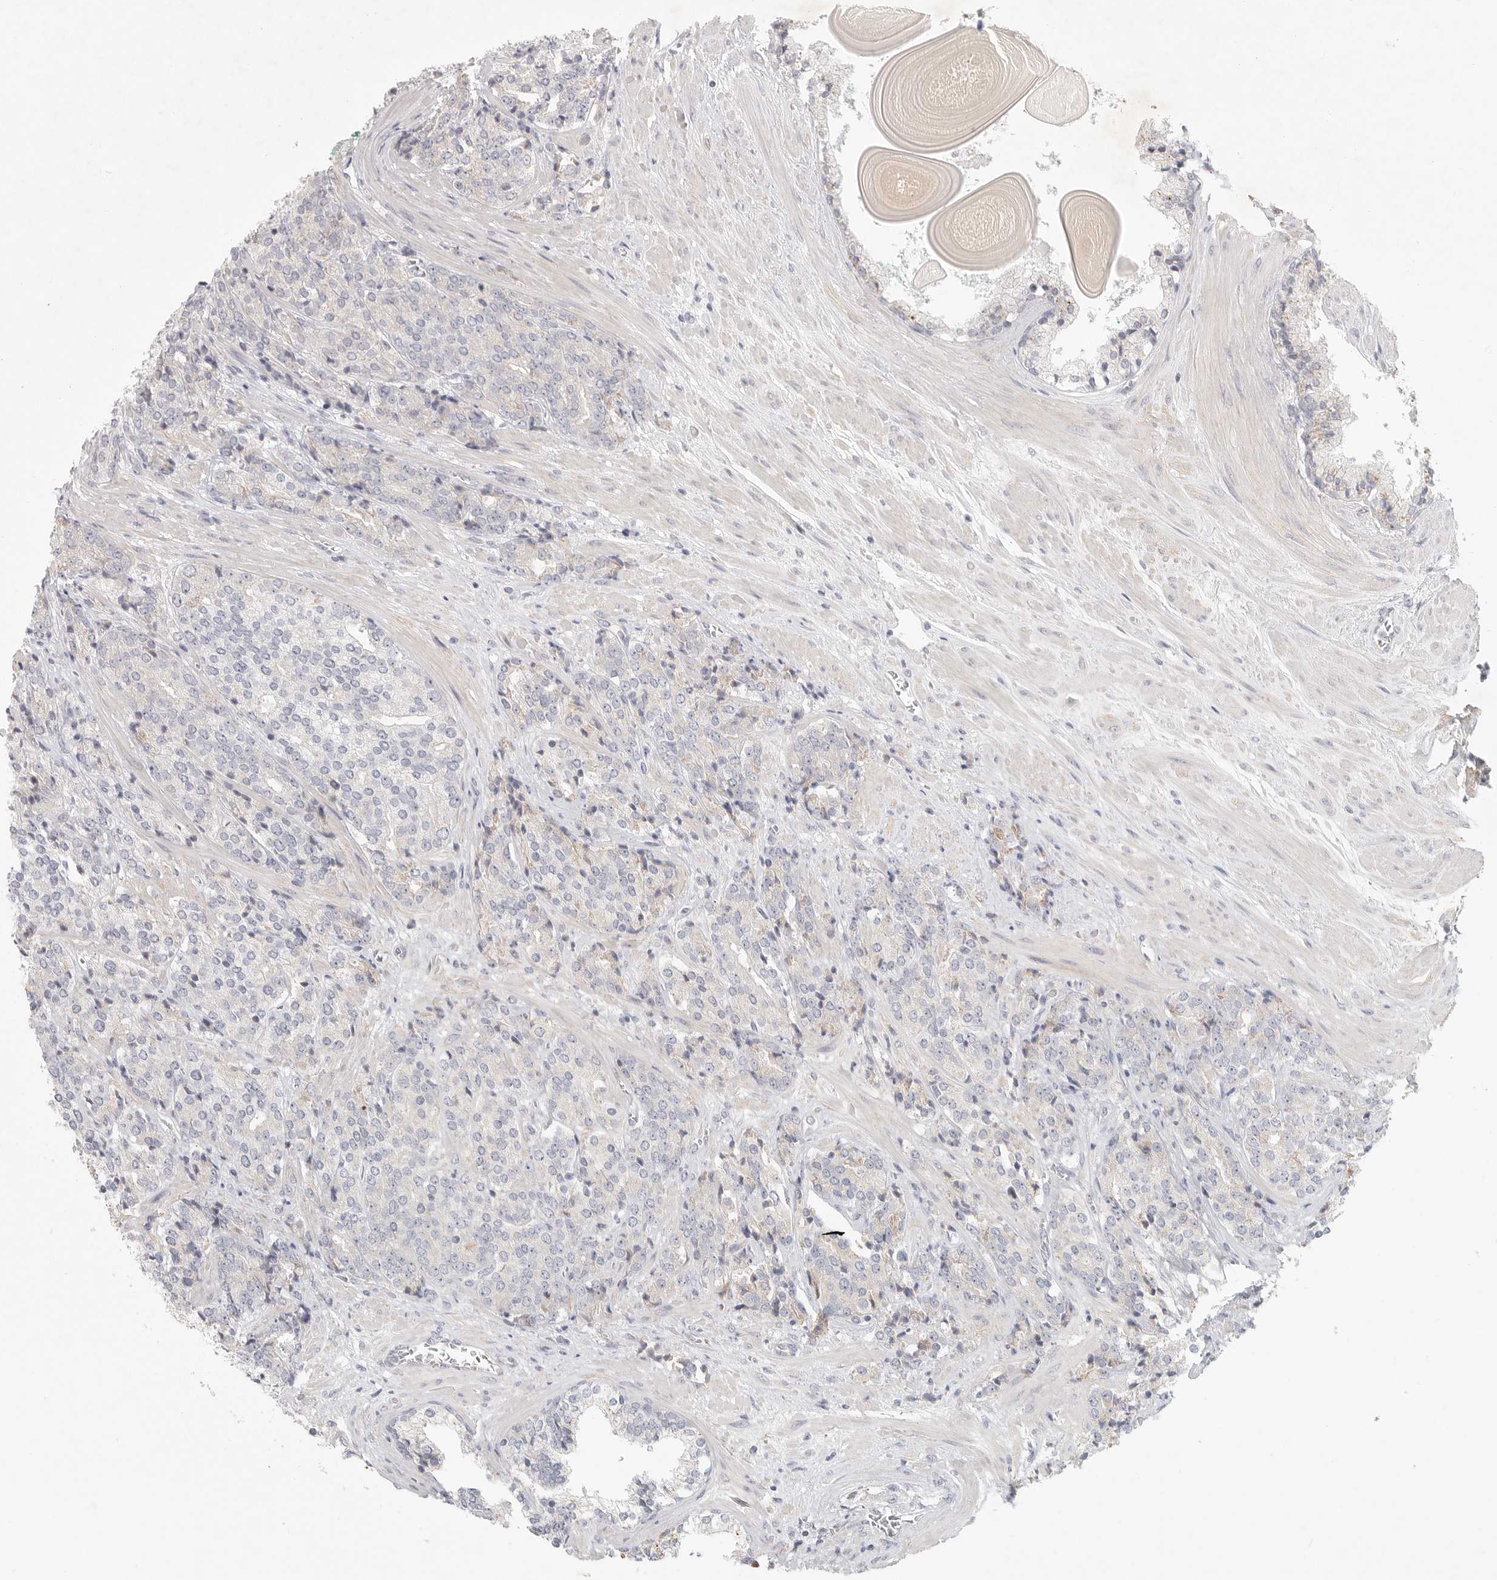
{"staining": {"intensity": "negative", "quantity": "none", "location": "none"}, "tissue": "prostate cancer", "cell_type": "Tumor cells", "image_type": "cancer", "snomed": [{"axis": "morphology", "description": "Adenocarcinoma, High grade"}, {"axis": "topography", "description": "Prostate"}], "caption": "High magnification brightfield microscopy of prostate high-grade adenocarcinoma stained with DAB (3,3'-diaminobenzidine) (brown) and counterstained with hematoxylin (blue): tumor cells show no significant staining. (Immunohistochemistry, brightfield microscopy, high magnification).", "gene": "SLC25A36", "patient": {"sex": "male", "age": 71}}